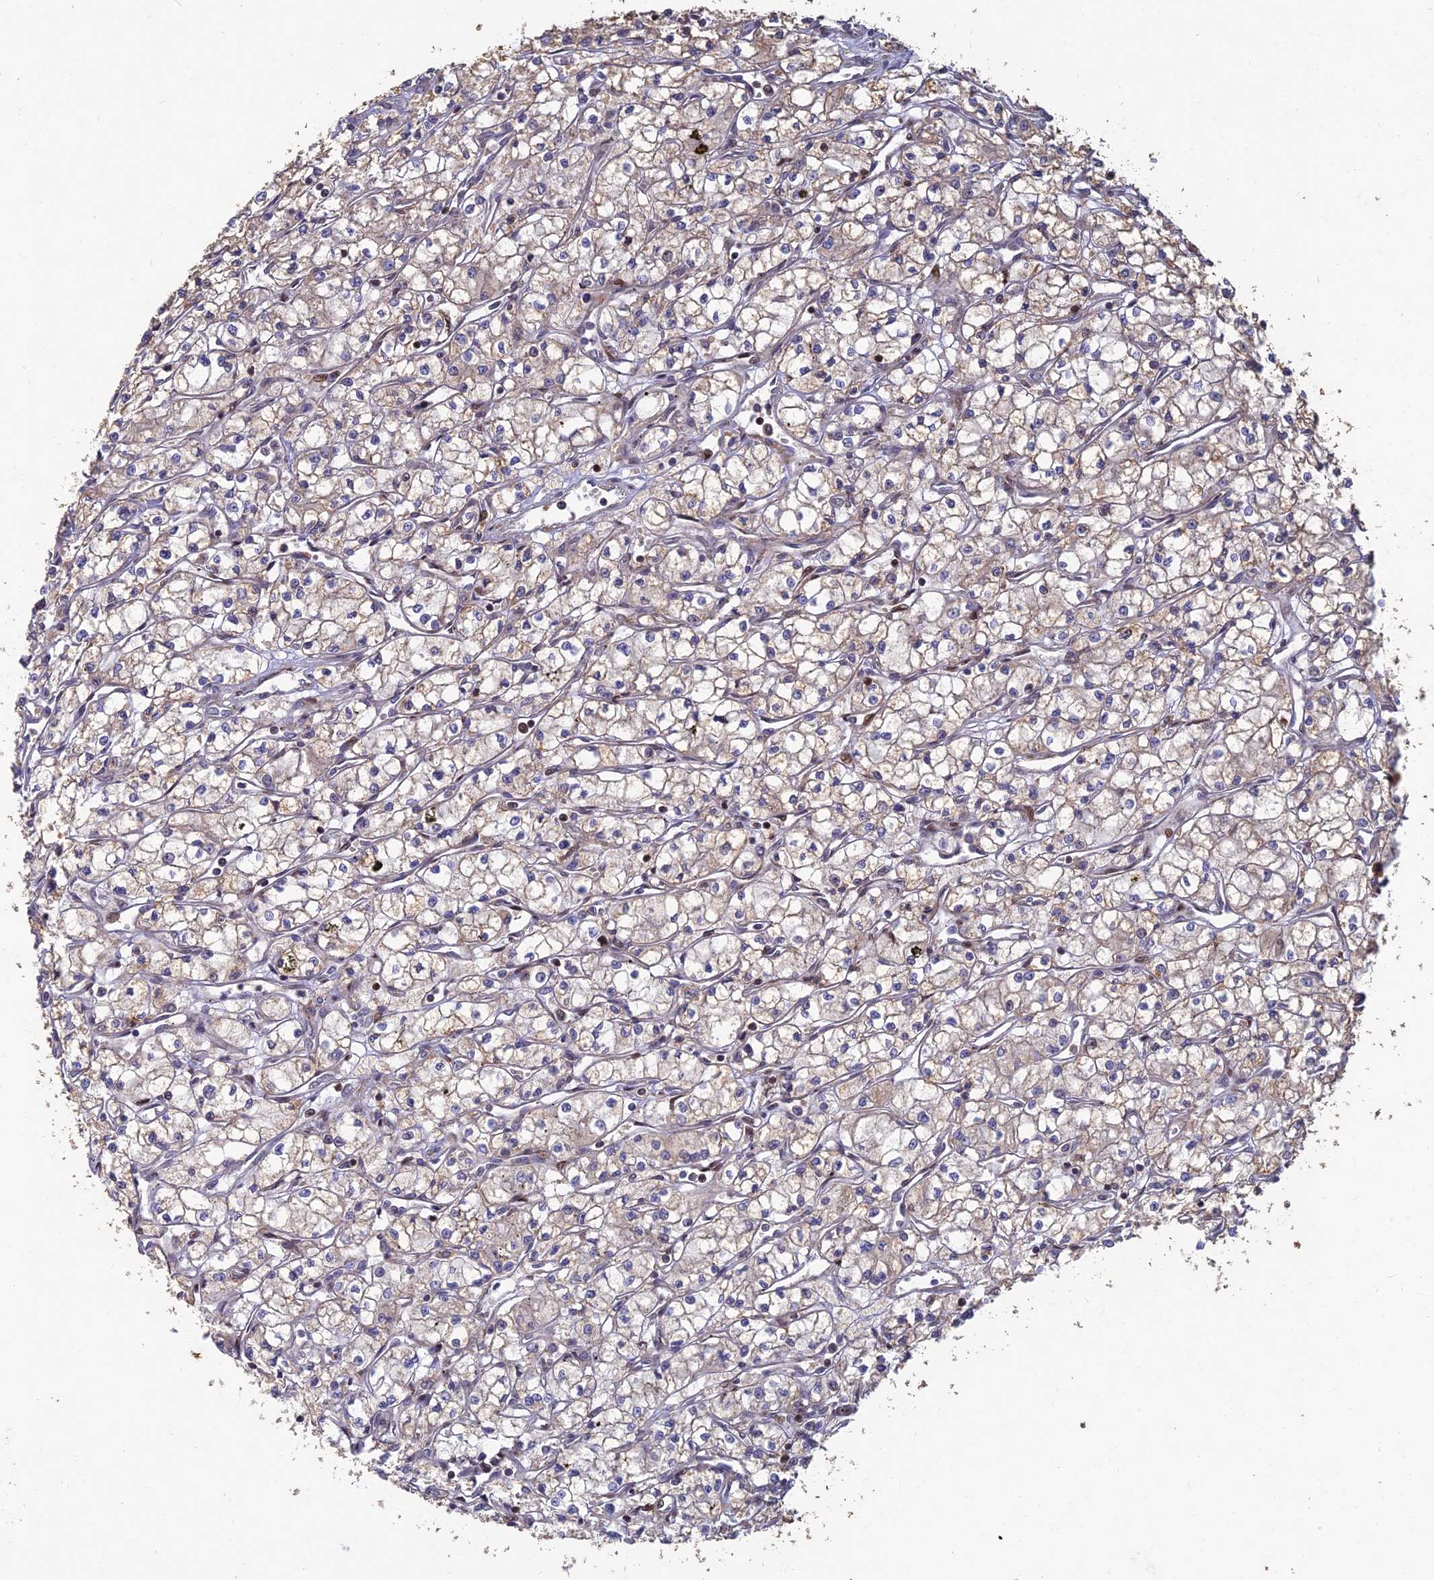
{"staining": {"intensity": "weak", "quantity": "<25%", "location": "cytoplasmic/membranous"}, "tissue": "renal cancer", "cell_type": "Tumor cells", "image_type": "cancer", "snomed": [{"axis": "morphology", "description": "Adenocarcinoma, NOS"}, {"axis": "topography", "description": "Kidney"}], "caption": "This is a micrograph of immunohistochemistry staining of renal adenocarcinoma, which shows no expression in tumor cells.", "gene": "RELCH", "patient": {"sex": "male", "age": 59}}